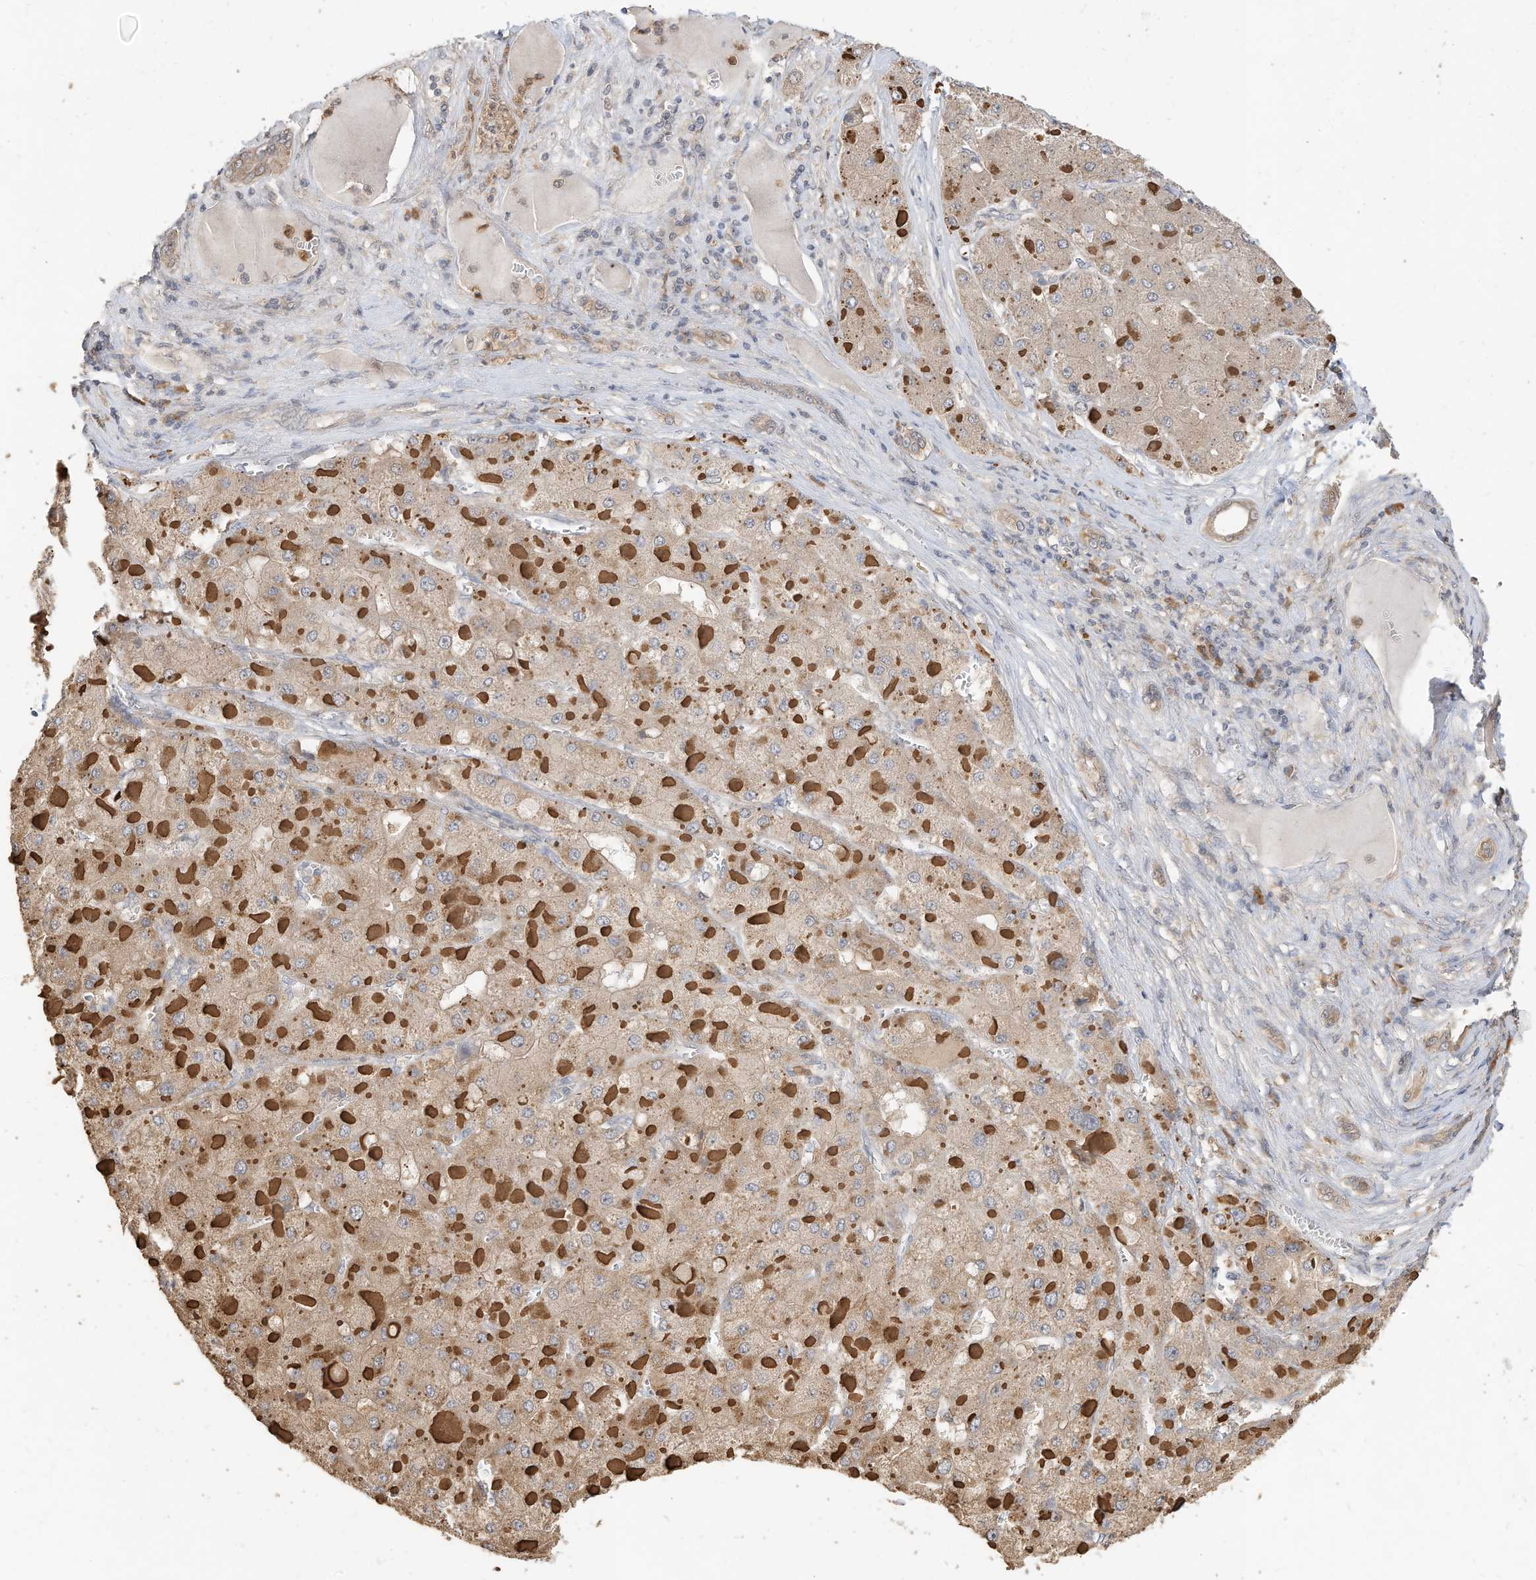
{"staining": {"intensity": "weak", "quantity": ">75%", "location": "cytoplasmic/membranous"}, "tissue": "liver cancer", "cell_type": "Tumor cells", "image_type": "cancer", "snomed": [{"axis": "morphology", "description": "Carcinoma, Hepatocellular, NOS"}, {"axis": "topography", "description": "Liver"}], "caption": "A brown stain shows weak cytoplasmic/membranous positivity of a protein in human hepatocellular carcinoma (liver) tumor cells. The protein of interest is stained brown, and the nuclei are stained in blue (DAB IHC with brightfield microscopy, high magnification).", "gene": "OFD1", "patient": {"sex": "female", "age": 73}}